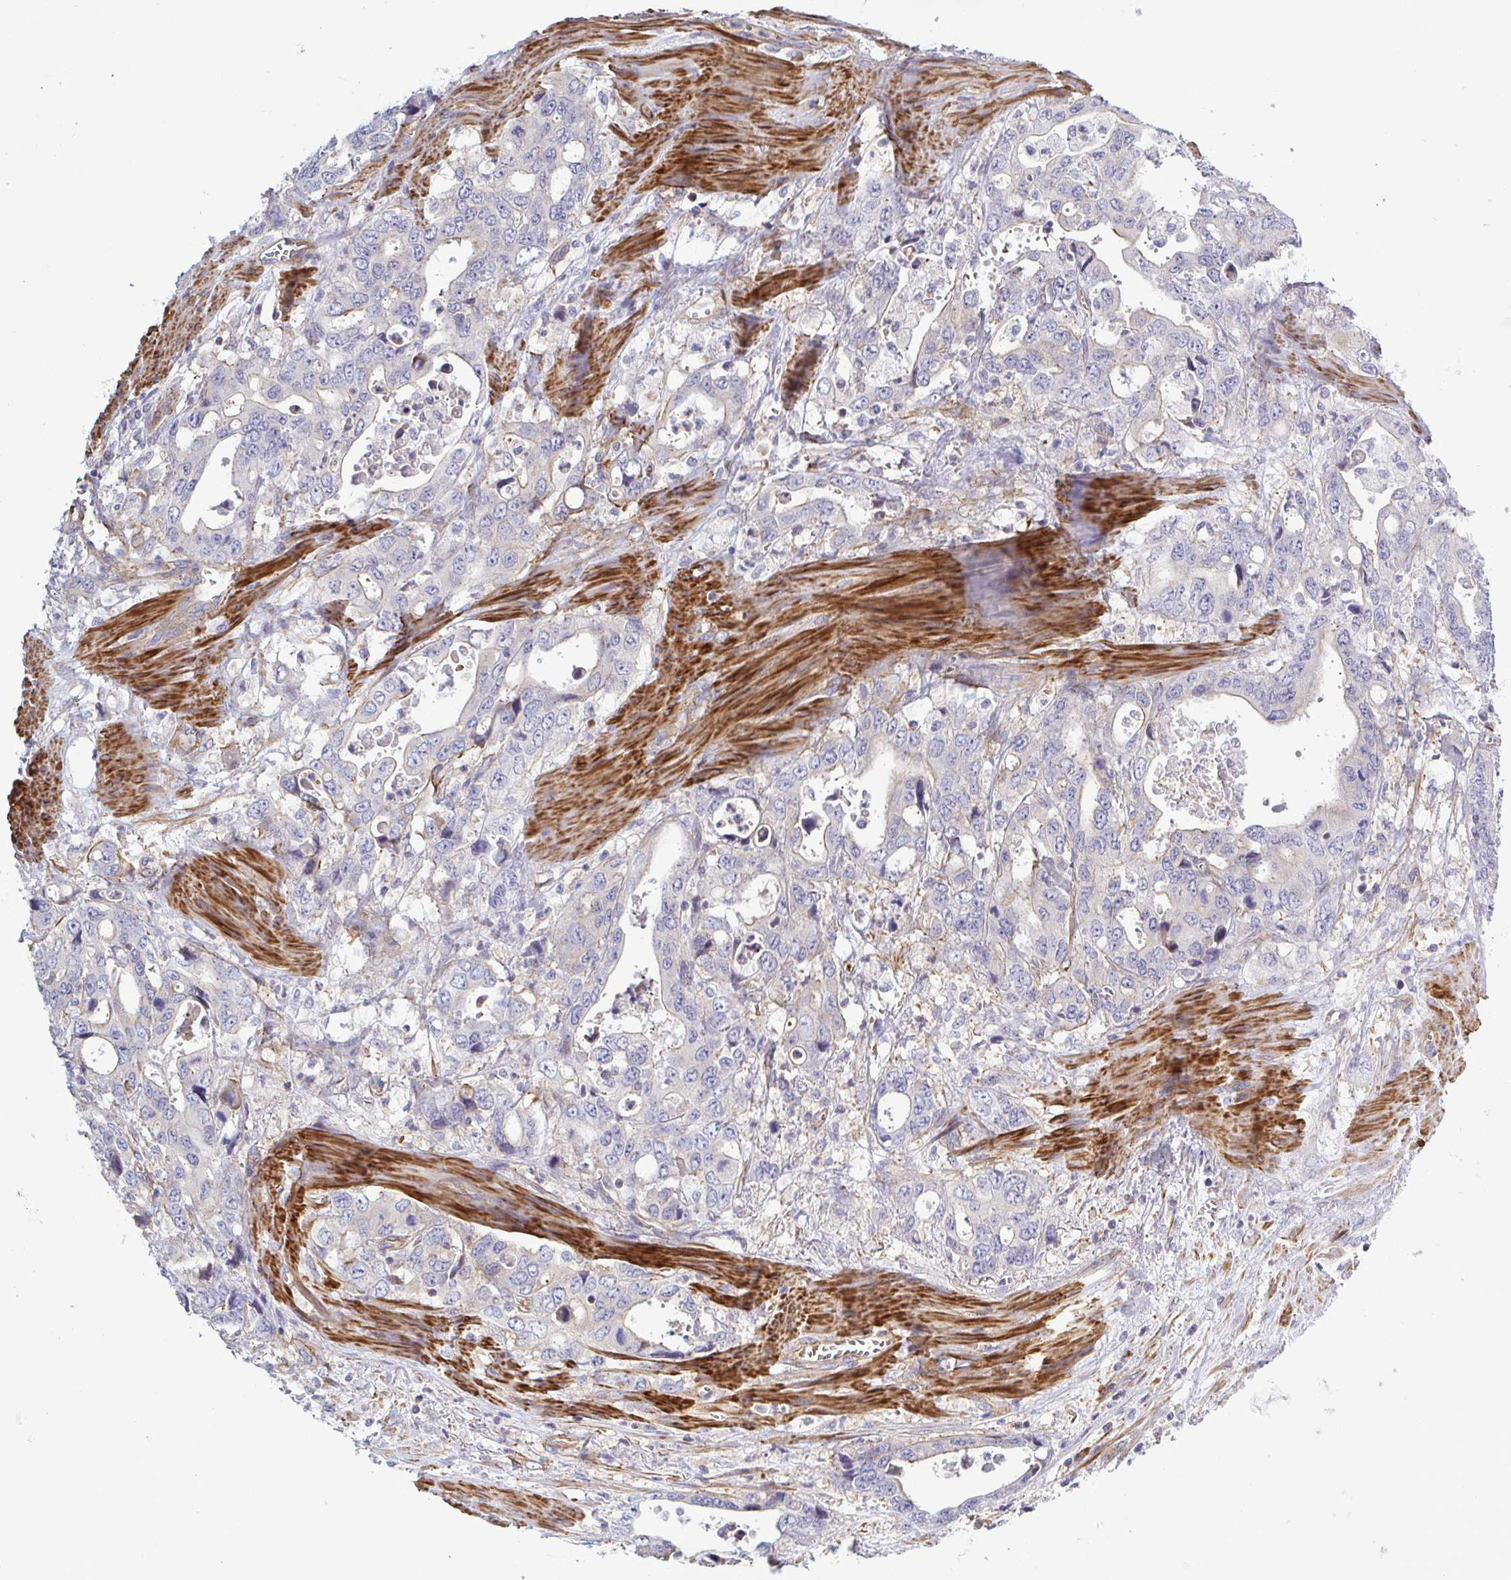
{"staining": {"intensity": "weak", "quantity": "<25%", "location": "cytoplasmic/membranous"}, "tissue": "stomach cancer", "cell_type": "Tumor cells", "image_type": "cancer", "snomed": [{"axis": "morphology", "description": "Adenocarcinoma, NOS"}, {"axis": "topography", "description": "Stomach, upper"}], "caption": "This histopathology image is of stomach cancer stained with IHC to label a protein in brown with the nuclei are counter-stained blue. There is no positivity in tumor cells. Nuclei are stained in blue.", "gene": "SHISA7", "patient": {"sex": "male", "age": 74}}